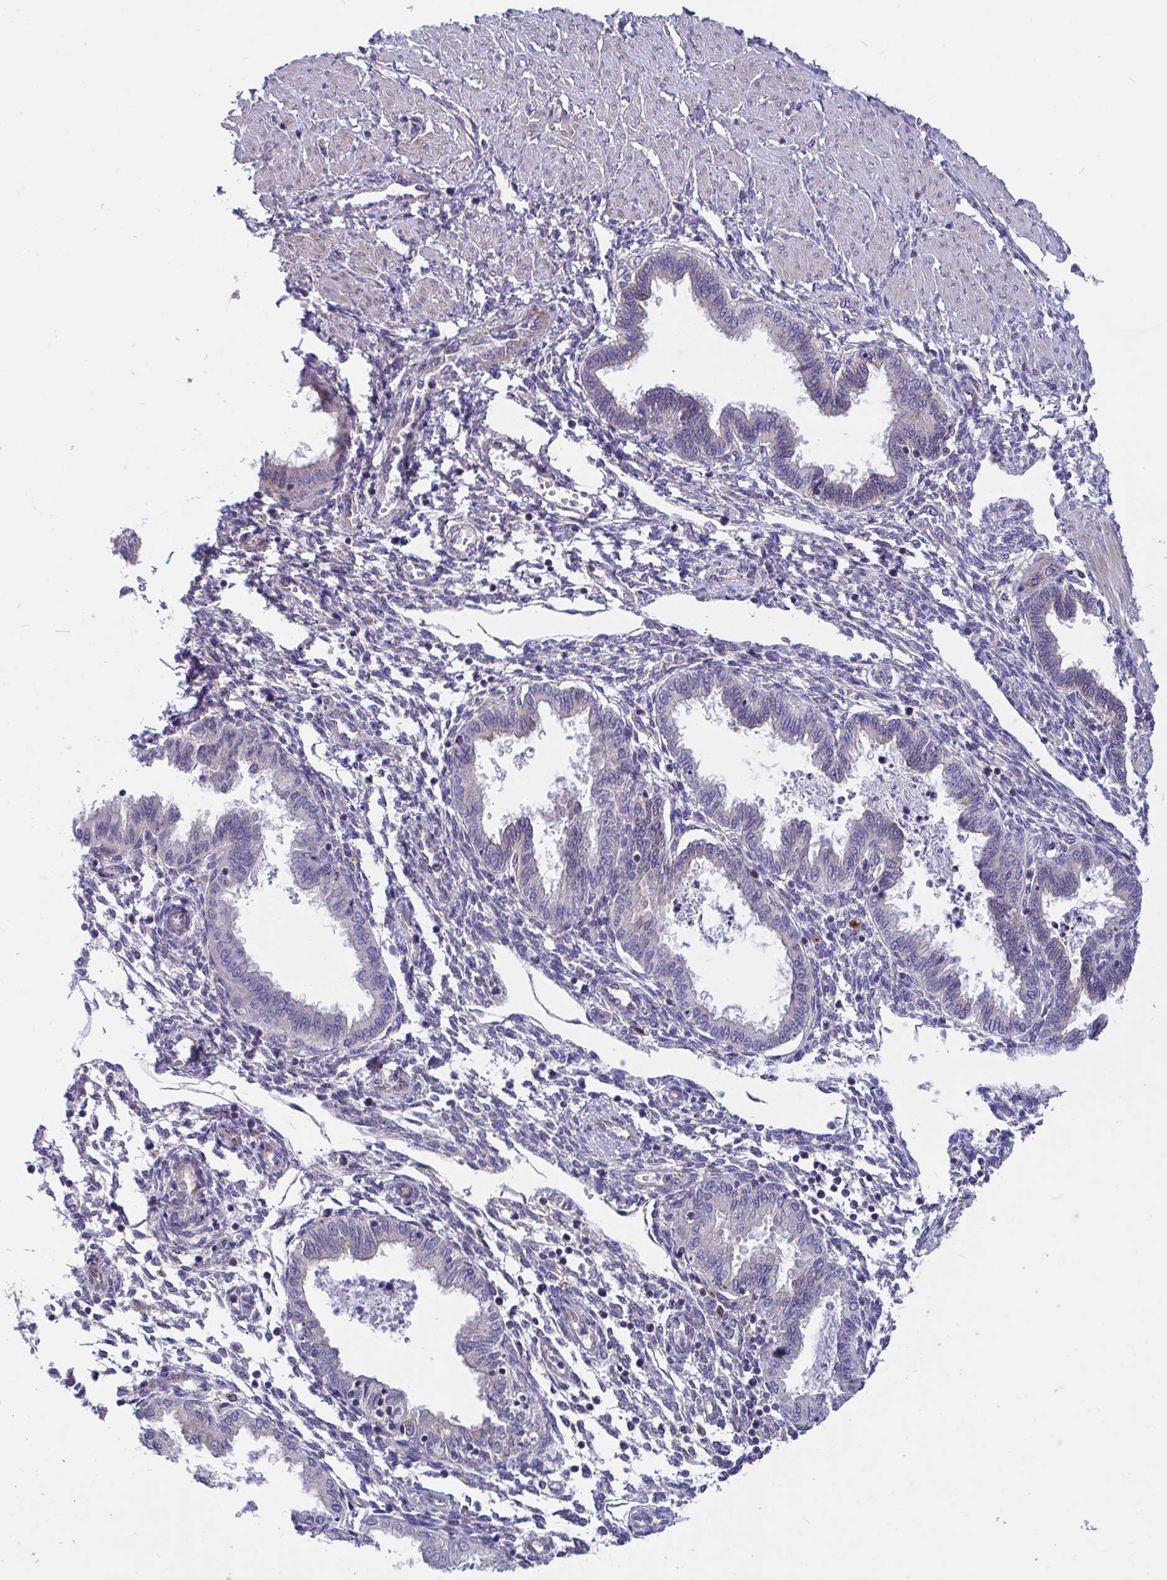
{"staining": {"intensity": "negative", "quantity": "none", "location": "none"}, "tissue": "endometrium", "cell_type": "Cells in endometrial stroma", "image_type": "normal", "snomed": [{"axis": "morphology", "description": "Normal tissue, NOS"}, {"axis": "topography", "description": "Endometrium"}], "caption": "Endometrium stained for a protein using IHC shows no staining cells in endometrial stroma.", "gene": "WBP1", "patient": {"sex": "female", "age": 33}}